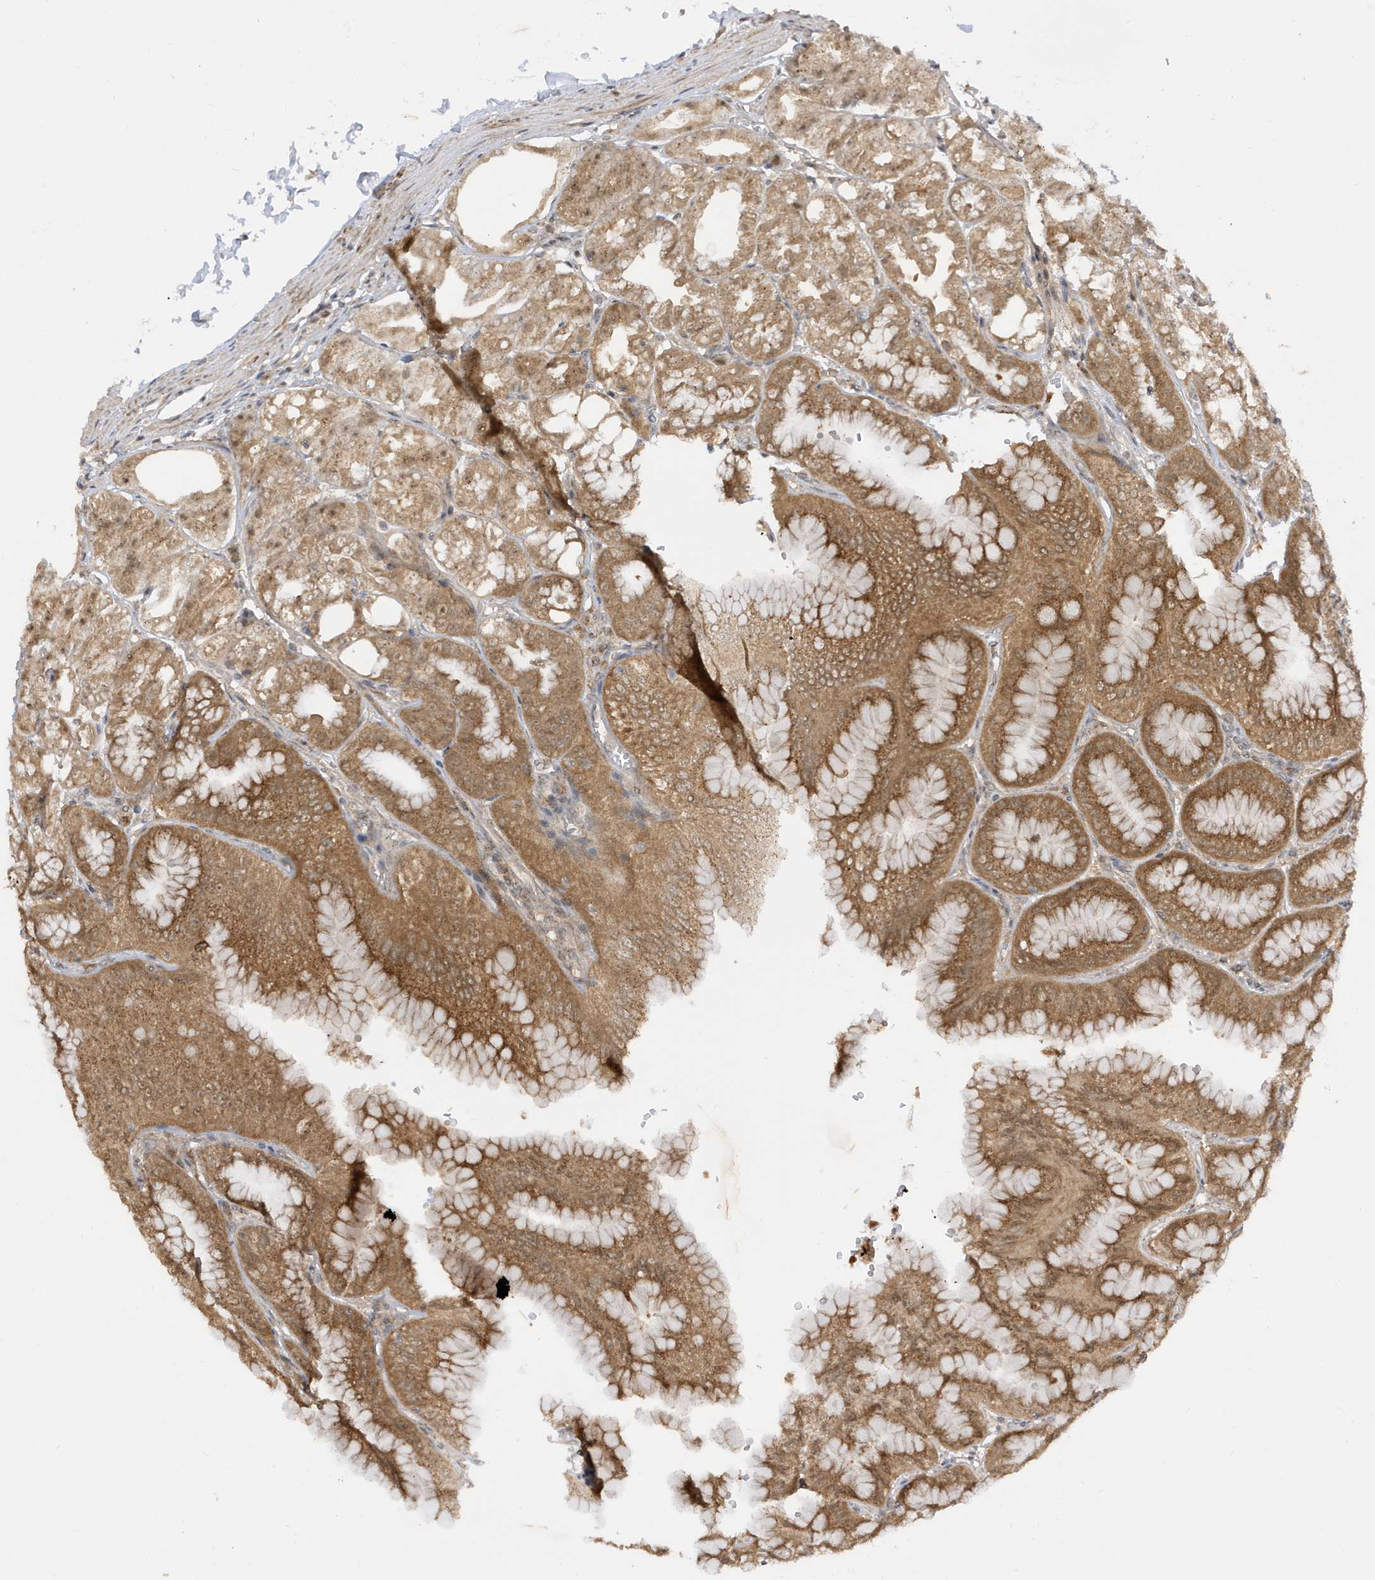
{"staining": {"intensity": "moderate", "quantity": ">75%", "location": "cytoplasmic/membranous,nuclear"}, "tissue": "stomach", "cell_type": "Glandular cells", "image_type": "normal", "snomed": [{"axis": "morphology", "description": "Normal tissue, NOS"}, {"axis": "topography", "description": "Stomach, lower"}], "caption": "High-power microscopy captured an immunohistochemistry histopathology image of benign stomach, revealing moderate cytoplasmic/membranous,nuclear positivity in approximately >75% of glandular cells.", "gene": "TAB3", "patient": {"sex": "male", "age": 71}}